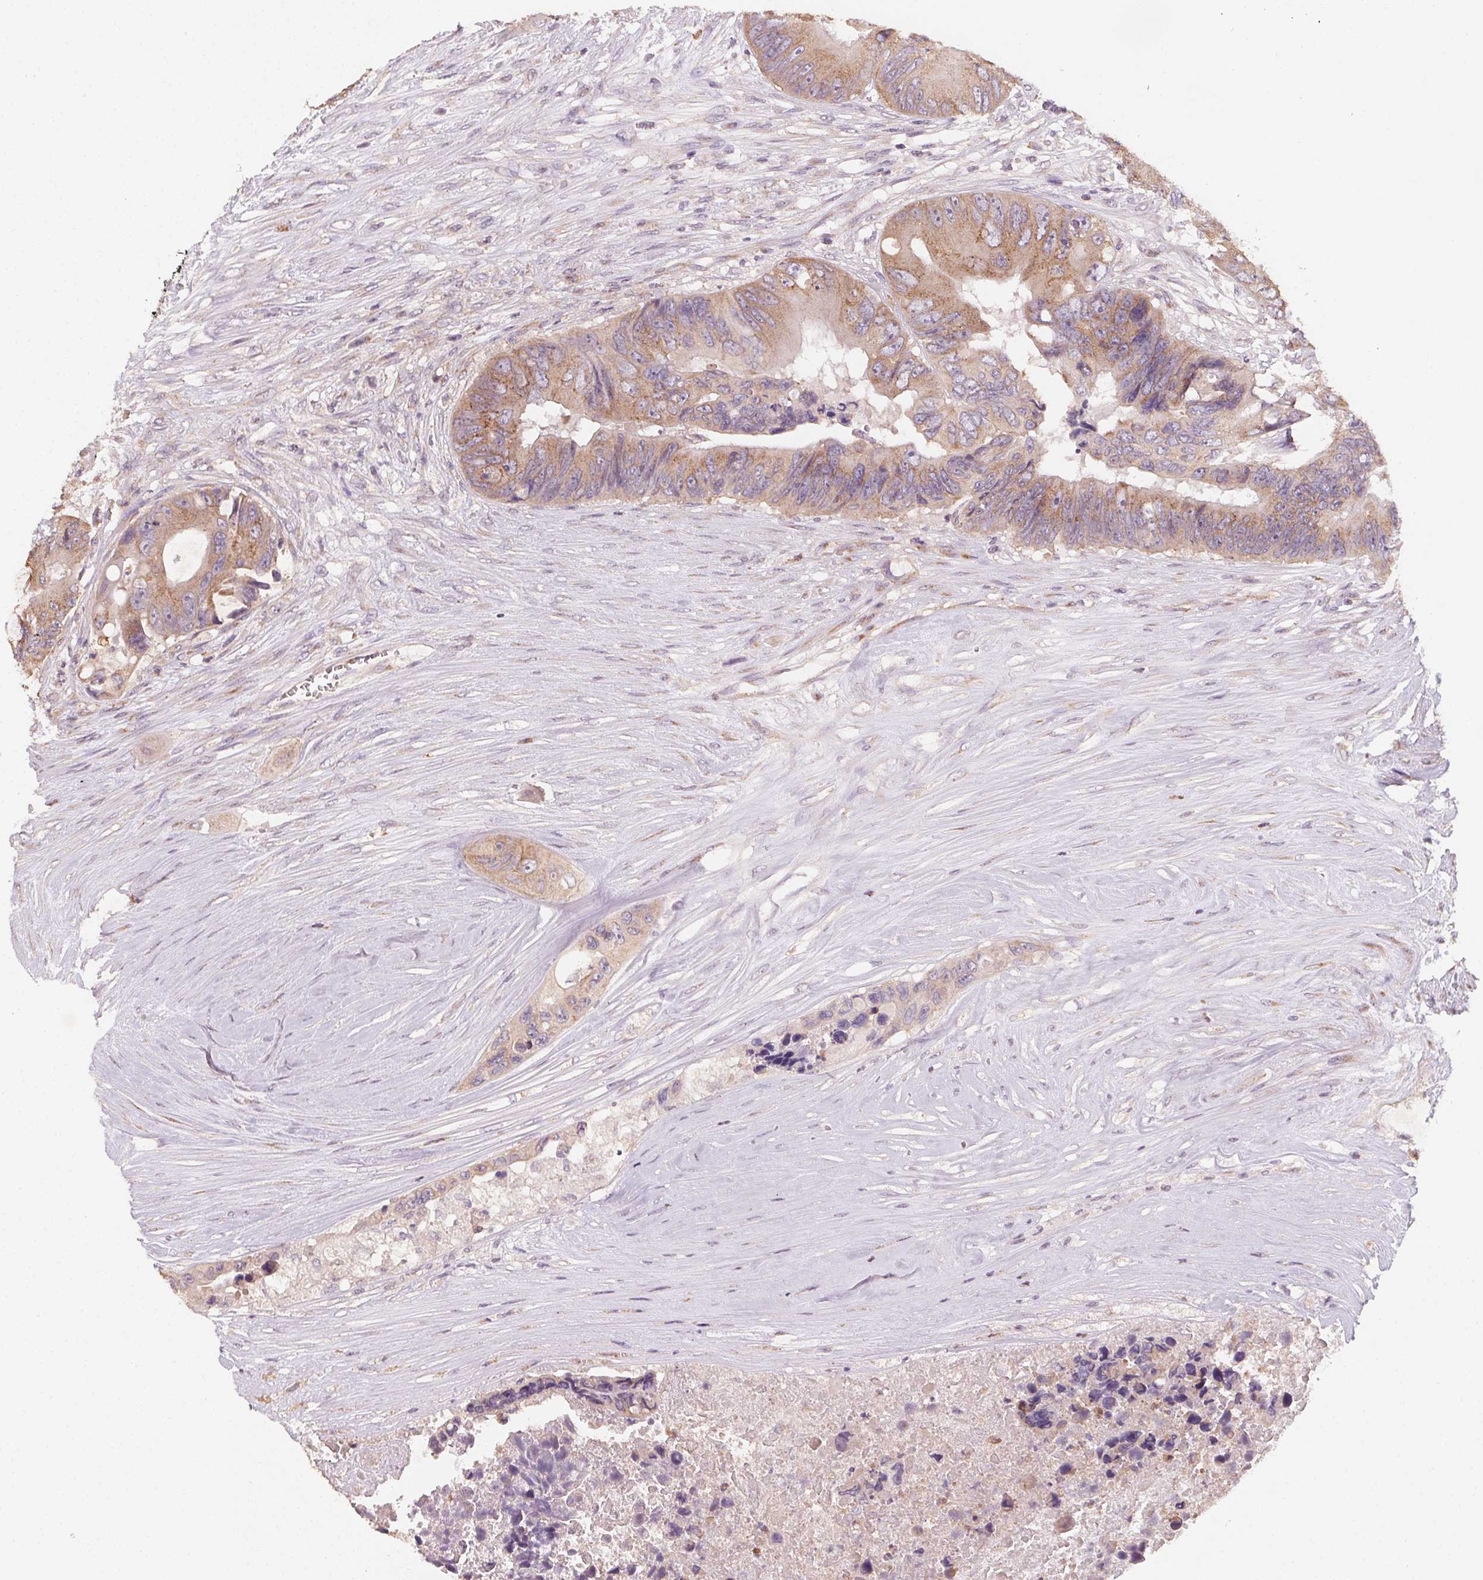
{"staining": {"intensity": "moderate", "quantity": ">75%", "location": "cytoplasmic/membranous"}, "tissue": "colorectal cancer", "cell_type": "Tumor cells", "image_type": "cancer", "snomed": [{"axis": "morphology", "description": "Adenocarcinoma, NOS"}, {"axis": "topography", "description": "Colon"}], "caption": "DAB immunohistochemical staining of colorectal cancer reveals moderate cytoplasmic/membranous protein expression in about >75% of tumor cells.", "gene": "AP1S1", "patient": {"sex": "female", "age": 48}}